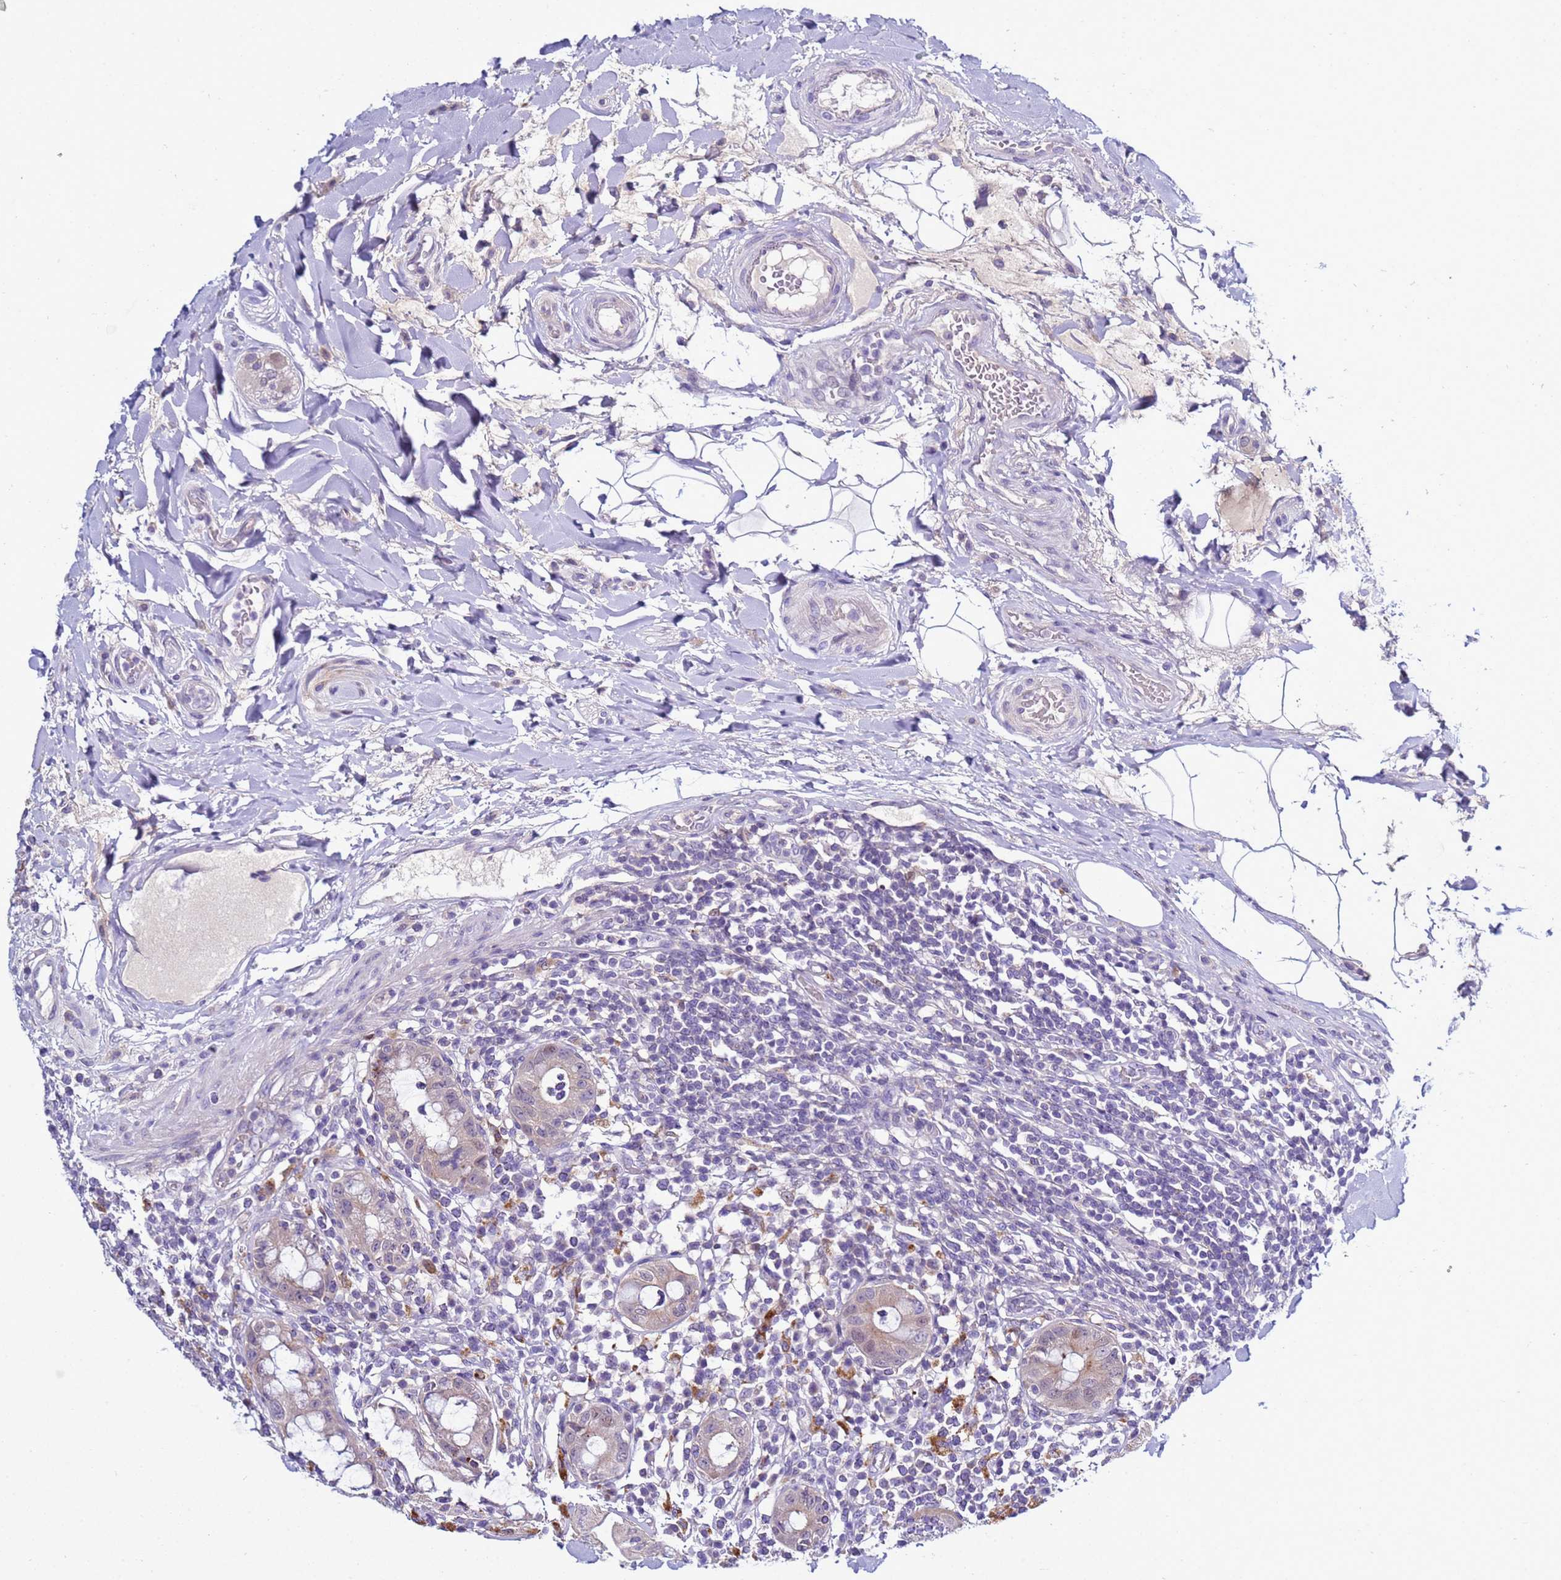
{"staining": {"intensity": "weak", "quantity": ">75%", "location": "cytoplasmic/membranous"}, "tissue": "rectum", "cell_type": "Glandular cells", "image_type": "normal", "snomed": [{"axis": "morphology", "description": "Normal tissue, NOS"}, {"axis": "topography", "description": "Rectum"}], "caption": "Immunohistochemistry (IHC) image of benign human rectum stained for a protein (brown), which demonstrates low levels of weak cytoplasmic/membranous staining in approximately >75% of glandular cells.", "gene": "NAT1", "patient": {"sex": "female", "age": 57}}